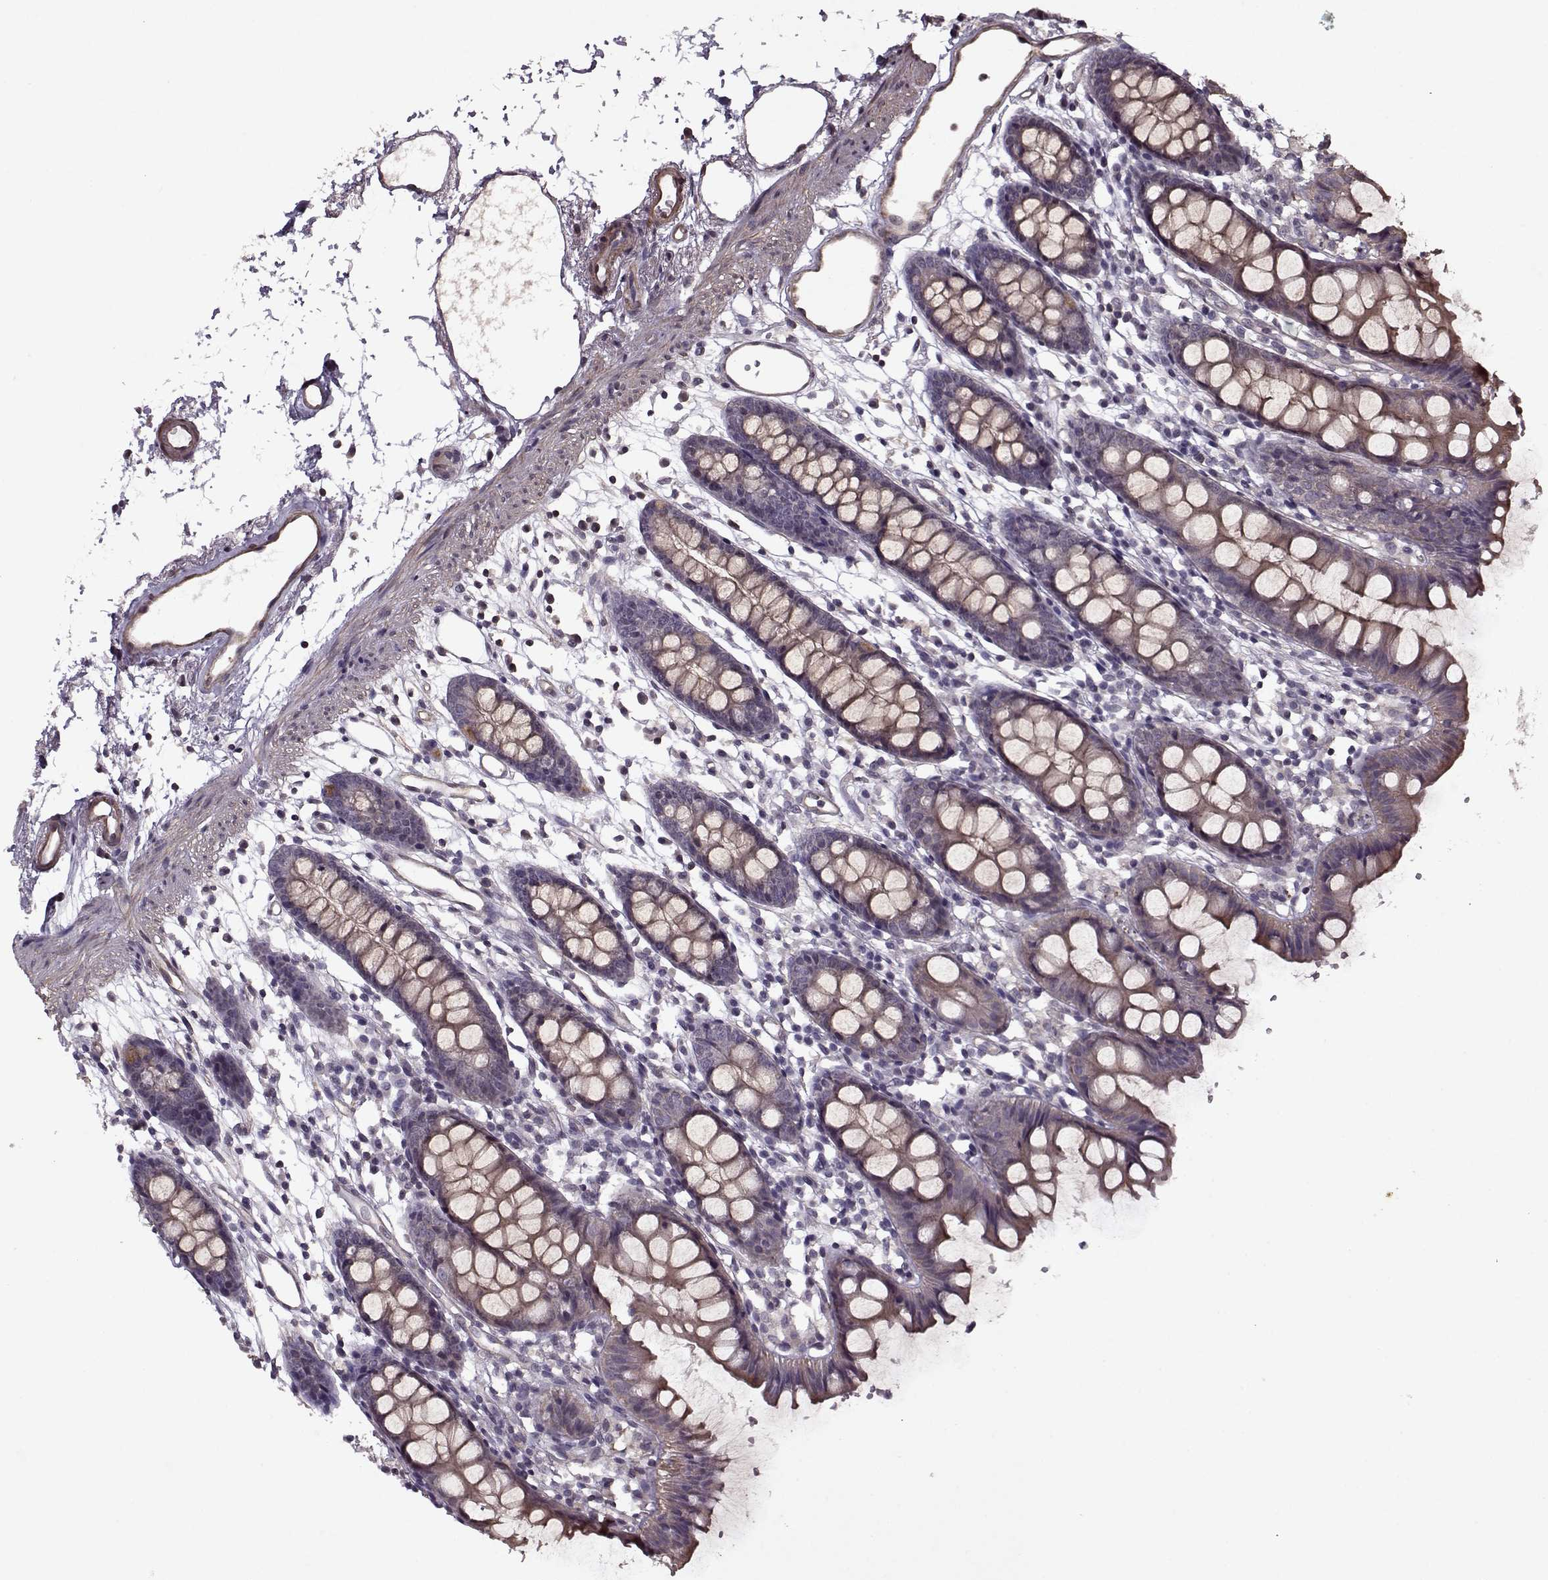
{"staining": {"intensity": "moderate", "quantity": ">75%", "location": "cytoplasmic/membranous"}, "tissue": "colon", "cell_type": "Endothelial cells", "image_type": "normal", "snomed": [{"axis": "morphology", "description": "Normal tissue, NOS"}, {"axis": "topography", "description": "Colon"}], "caption": "An image showing moderate cytoplasmic/membranous expression in approximately >75% of endothelial cells in unremarkable colon, as visualized by brown immunohistochemical staining.", "gene": "KRT9", "patient": {"sex": "female", "age": 84}}